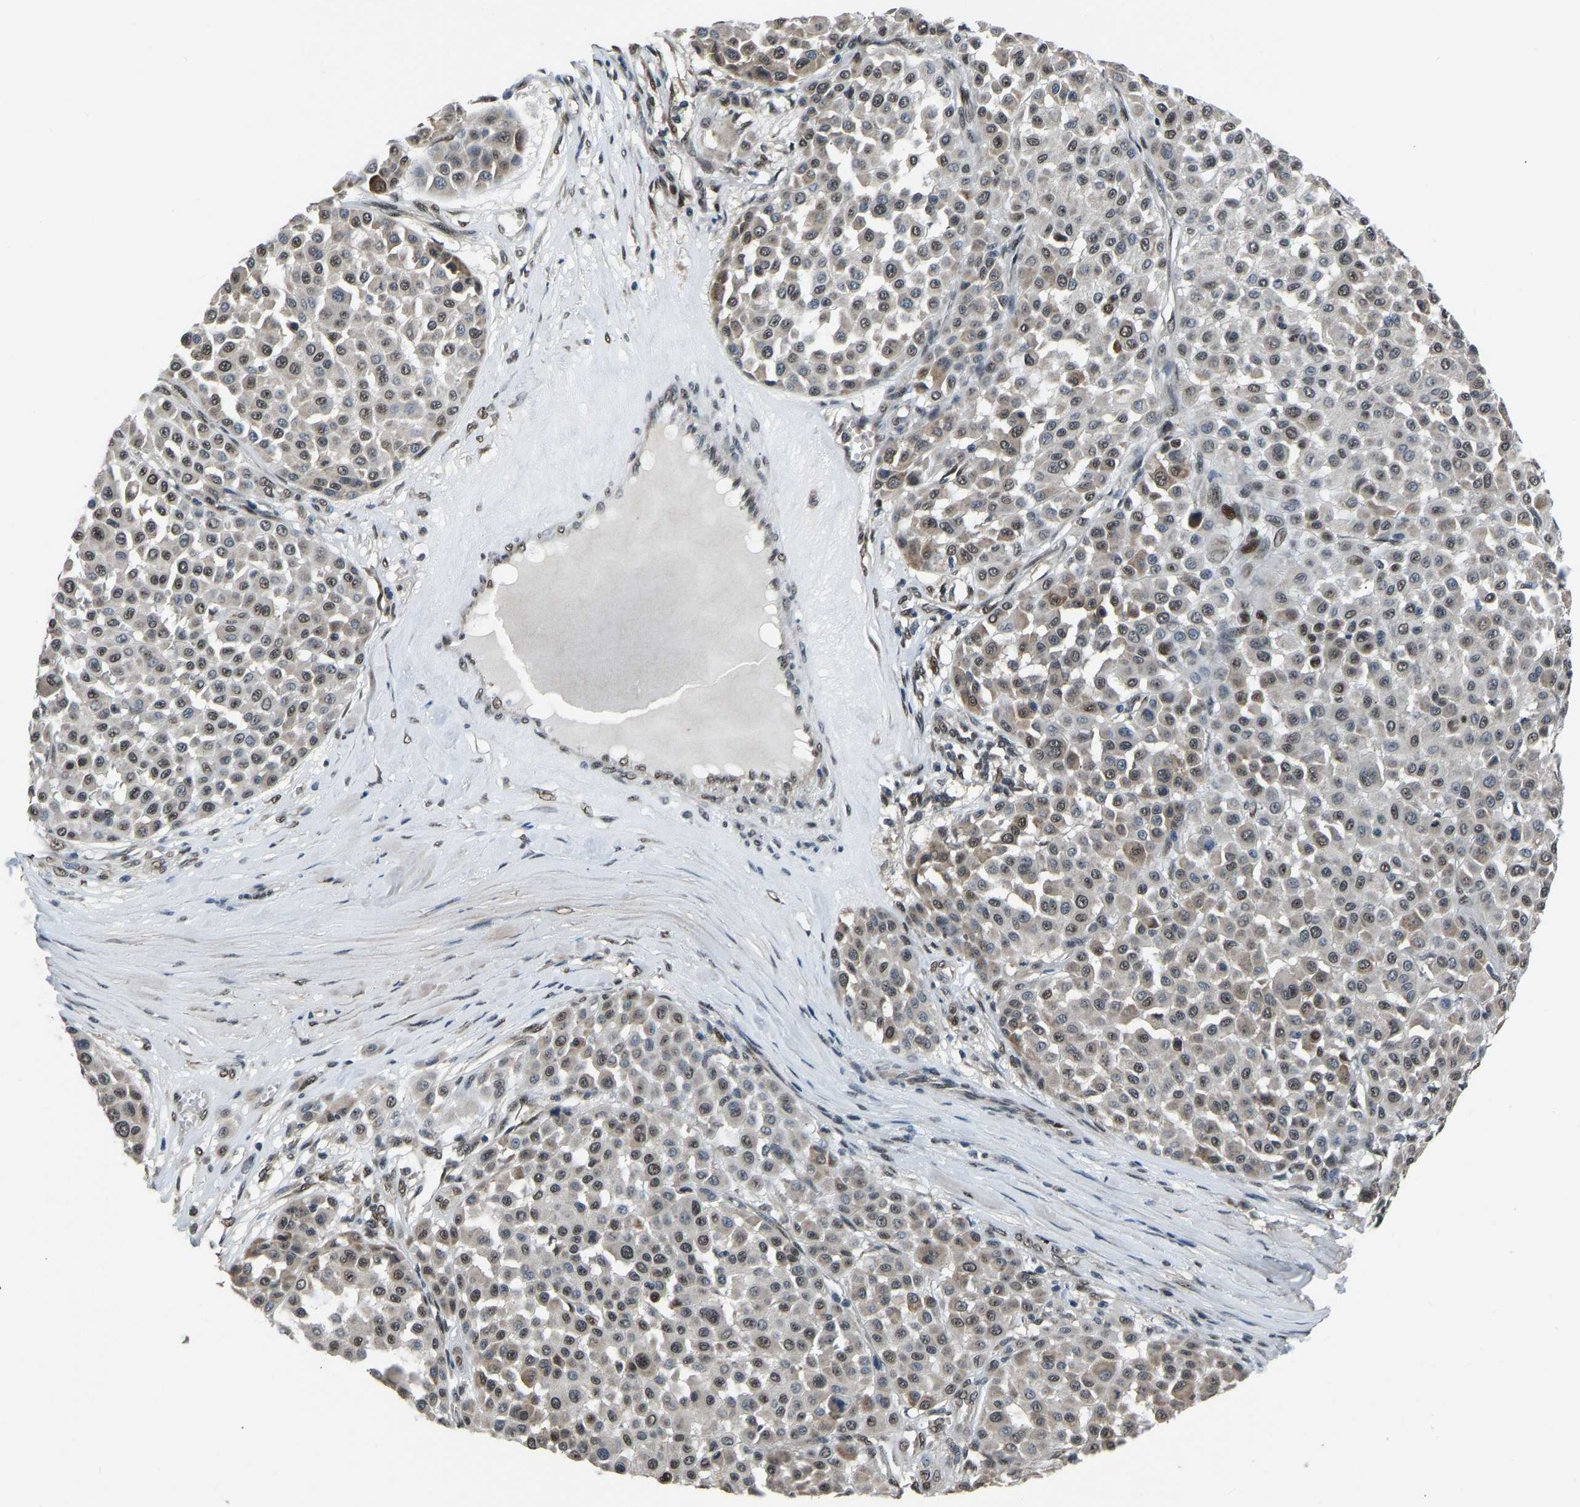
{"staining": {"intensity": "weak", "quantity": "25%-75%", "location": "cytoplasmic/membranous,nuclear"}, "tissue": "melanoma", "cell_type": "Tumor cells", "image_type": "cancer", "snomed": [{"axis": "morphology", "description": "Malignant melanoma, Metastatic site"}, {"axis": "topography", "description": "Soft tissue"}], "caption": "Brown immunohistochemical staining in human malignant melanoma (metastatic site) displays weak cytoplasmic/membranous and nuclear positivity in approximately 25%-75% of tumor cells. The protein of interest is stained brown, and the nuclei are stained in blue (DAB (3,3'-diaminobenzidine) IHC with brightfield microscopy, high magnification).", "gene": "FOS", "patient": {"sex": "male", "age": 41}}